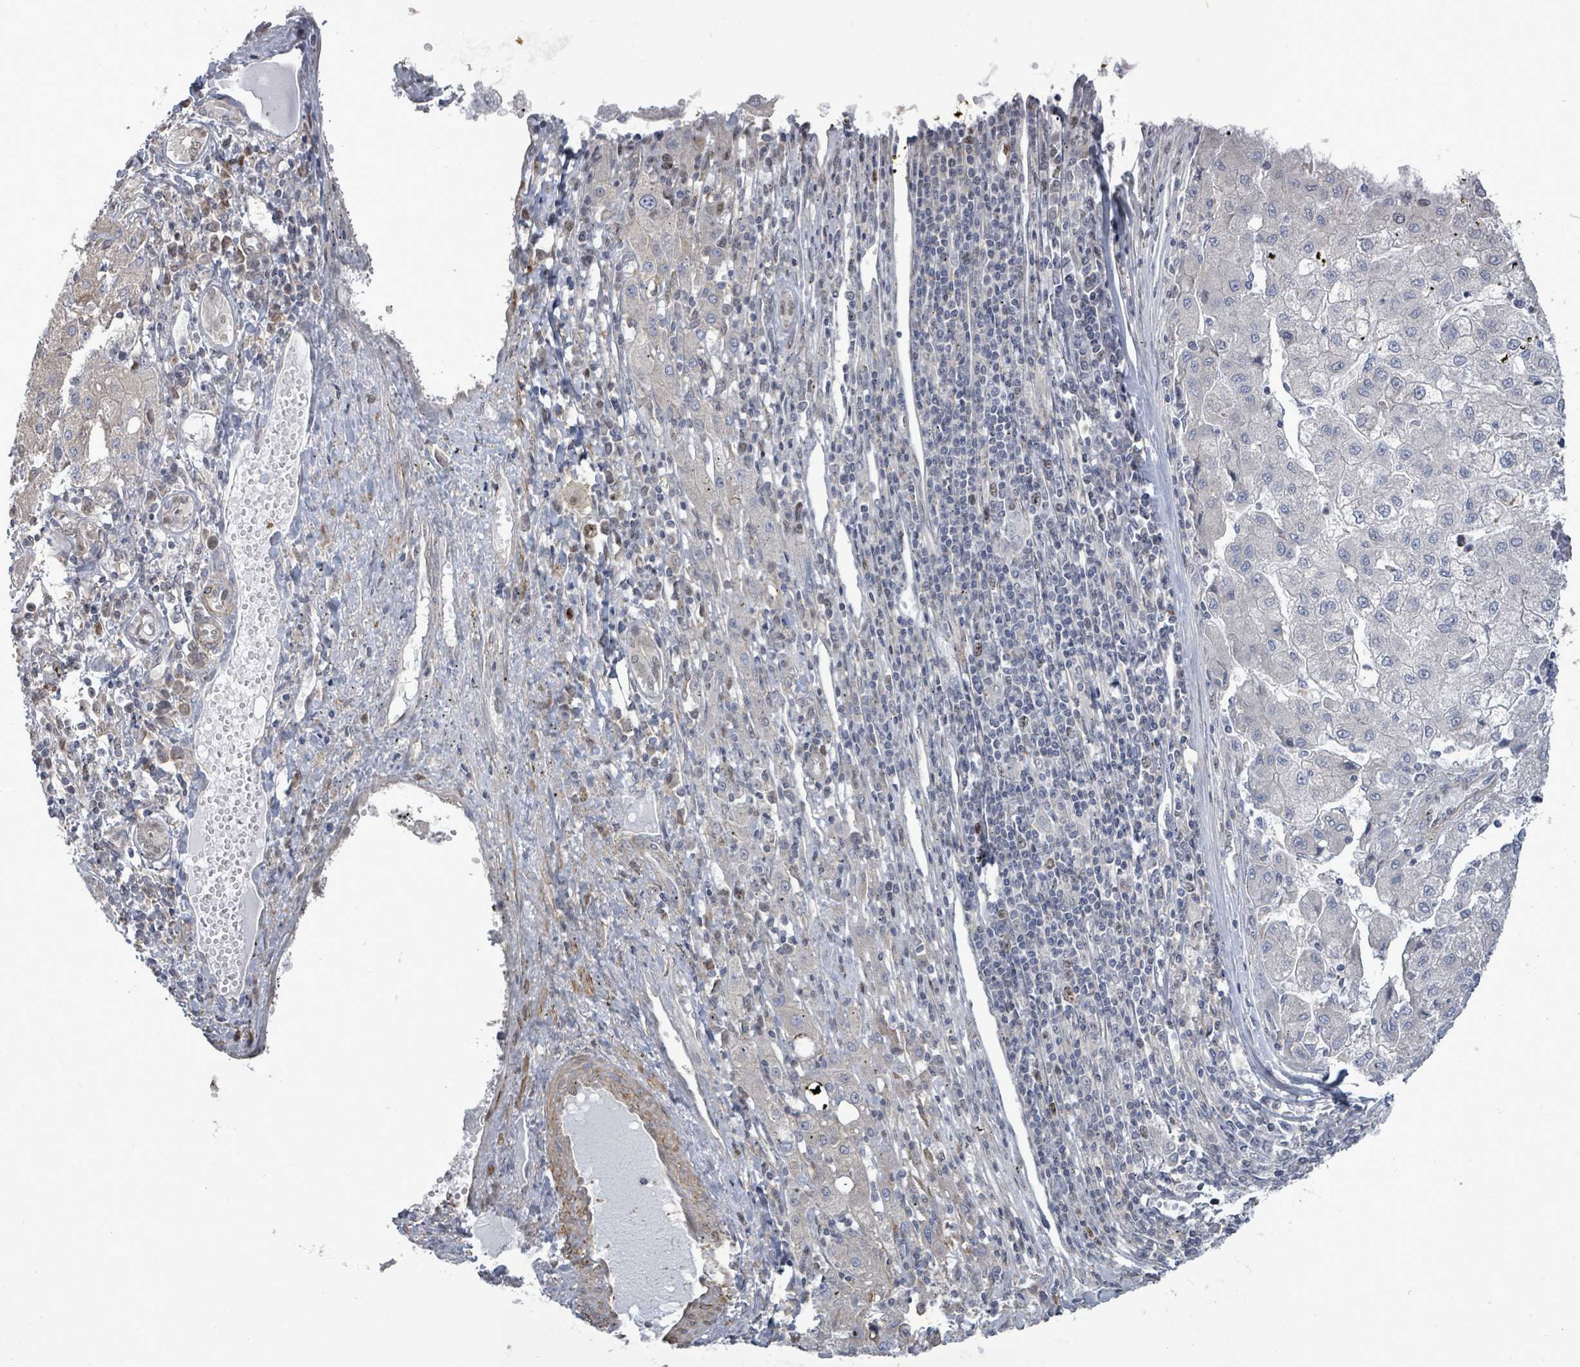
{"staining": {"intensity": "negative", "quantity": "none", "location": "none"}, "tissue": "liver cancer", "cell_type": "Tumor cells", "image_type": "cancer", "snomed": [{"axis": "morphology", "description": "Carcinoma, Hepatocellular, NOS"}, {"axis": "topography", "description": "Liver"}], "caption": "Liver hepatocellular carcinoma was stained to show a protein in brown. There is no significant positivity in tumor cells.", "gene": "PAPSS1", "patient": {"sex": "male", "age": 72}}